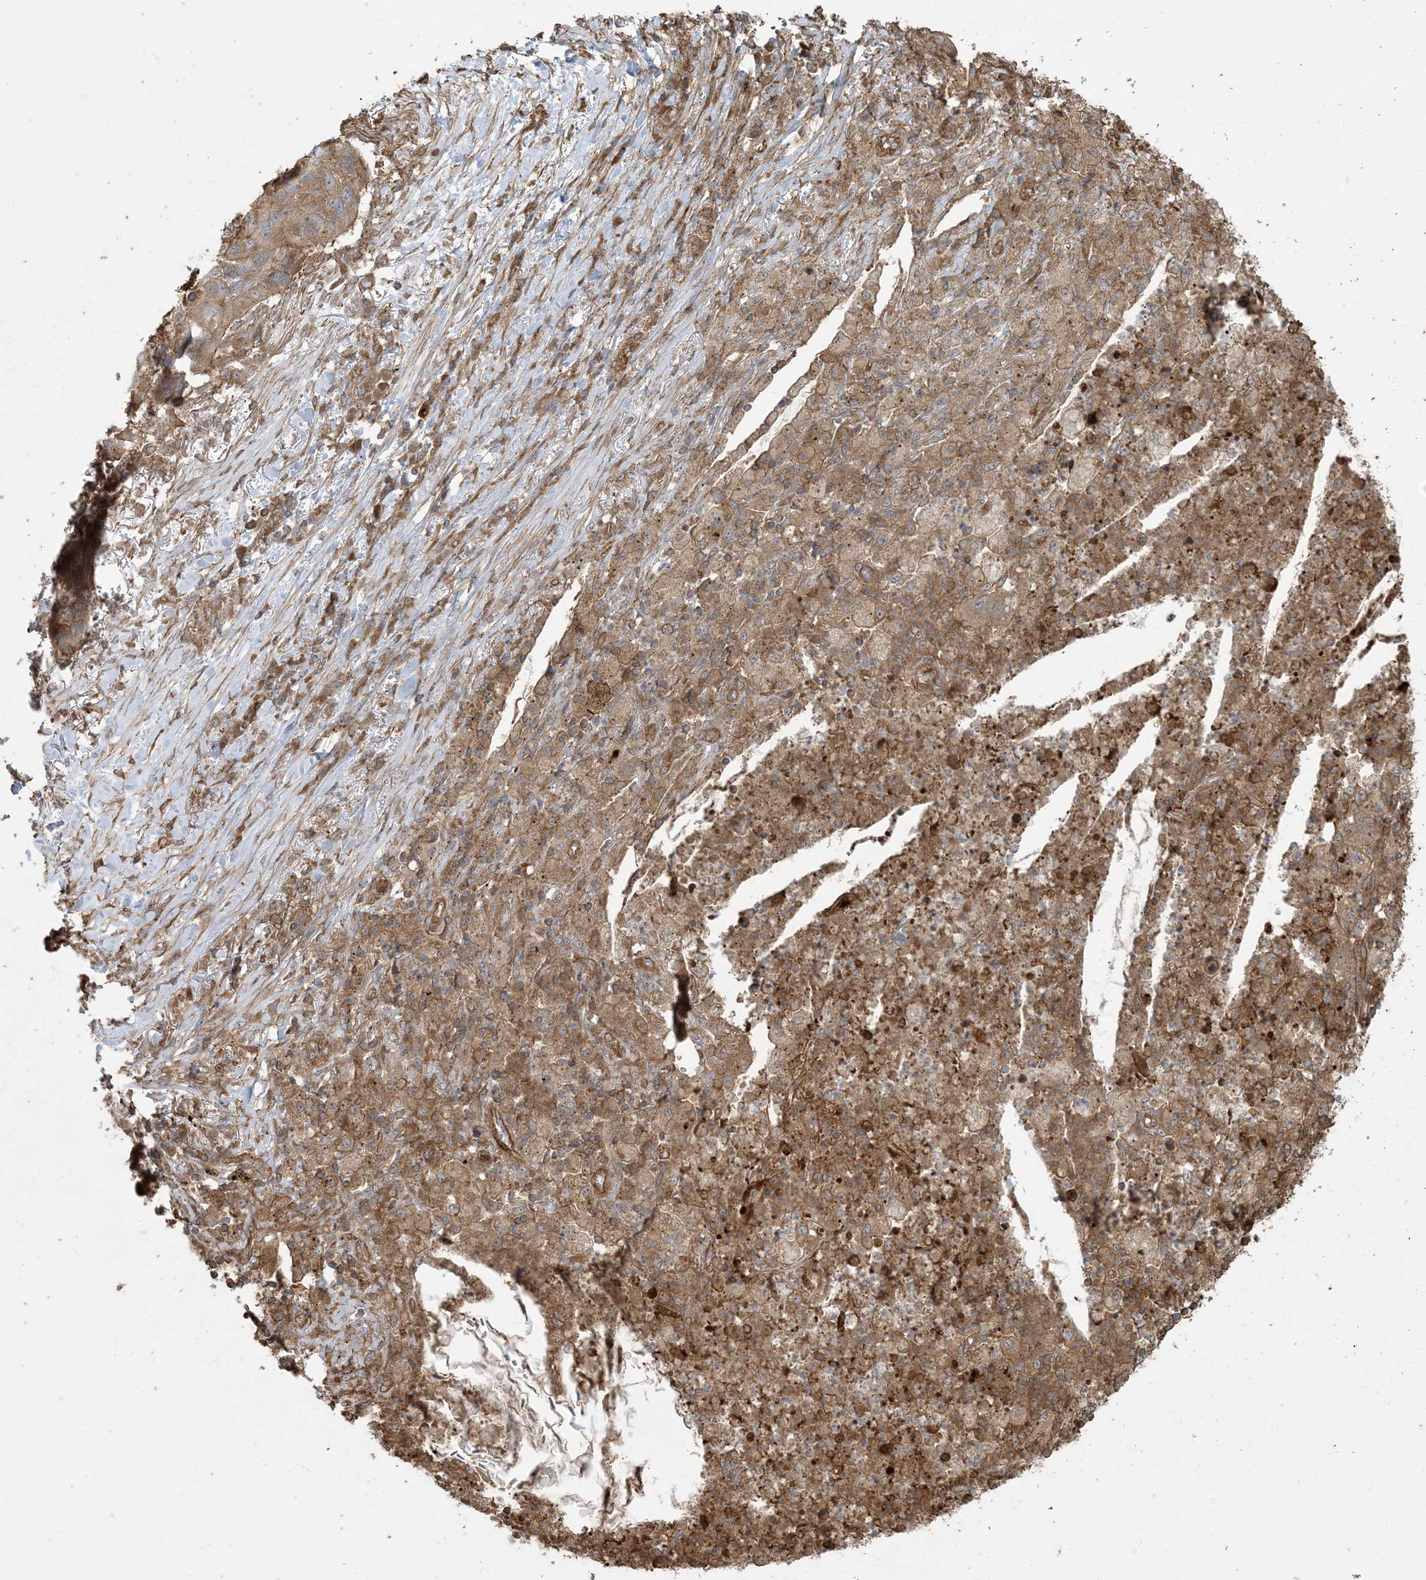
{"staining": {"intensity": "moderate", "quantity": ">75%", "location": "cytoplasmic/membranous"}, "tissue": "lung cancer", "cell_type": "Tumor cells", "image_type": "cancer", "snomed": [{"axis": "morphology", "description": "Squamous cell carcinoma, NOS"}, {"axis": "topography", "description": "Lung"}], "caption": "Brown immunohistochemical staining in lung cancer (squamous cell carcinoma) exhibits moderate cytoplasmic/membranous expression in about >75% of tumor cells.", "gene": "KLHL18", "patient": {"sex": "female", "age": 63}}